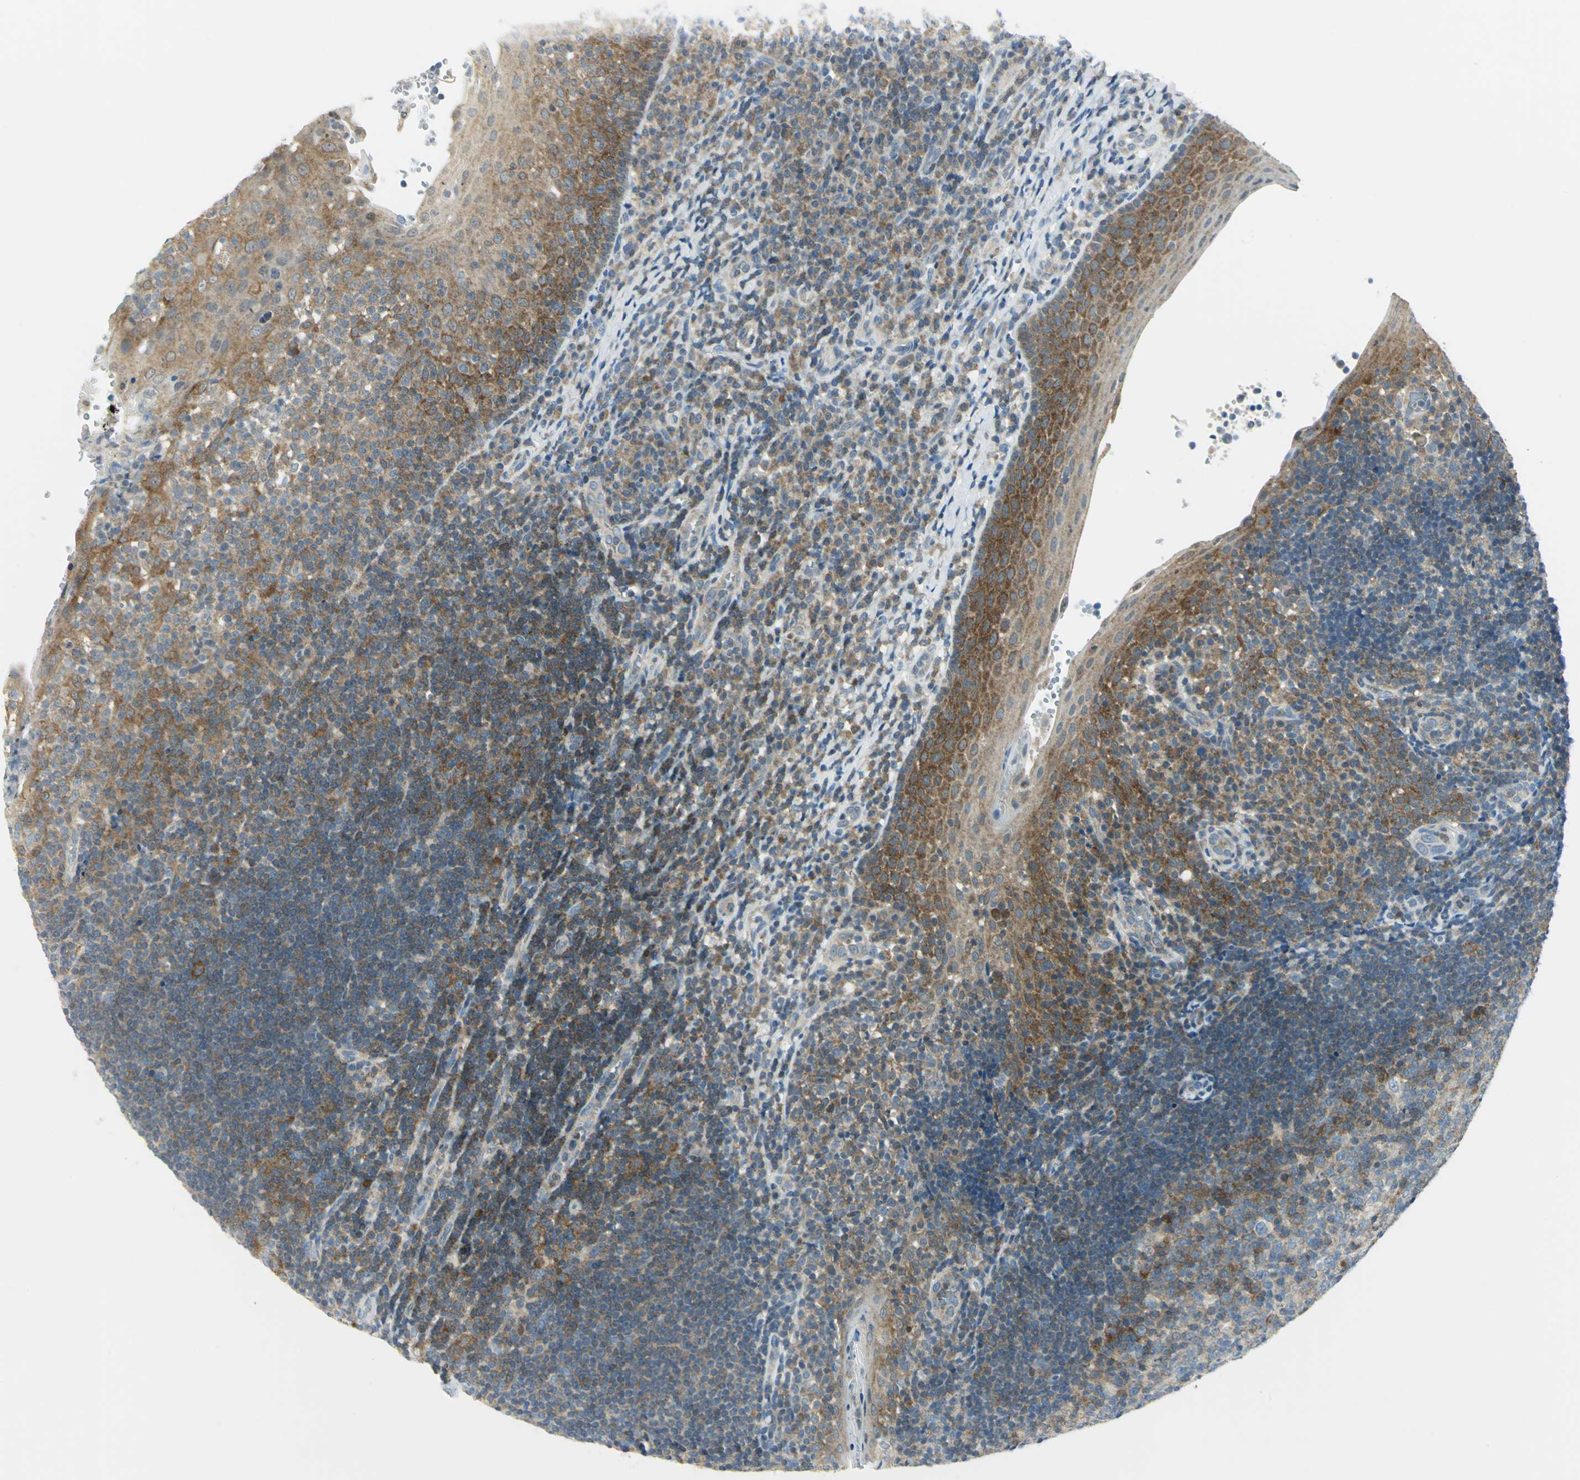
{"staining": {"intensity": "strong", "quantity": "<25%", "location": "cytoplasmic/membranous"}, "tissue": "tonsil", "cell_type": "Germinal center cells", "image_type": "normal", "snomed": [{"axis": "morphology", "description": "Normal tissue, NOS"}, {"axis": "topography", "description": "Tonsil"}], "caption": "This photomicrograph reveals immunohistochemistry staining of benign human tonsil, with medium strong cytoplasmic/membranous expression in about <25% of germinal center cells.", "gene": "ALDOA", "patient": {"sex": "female", "age": 40}}